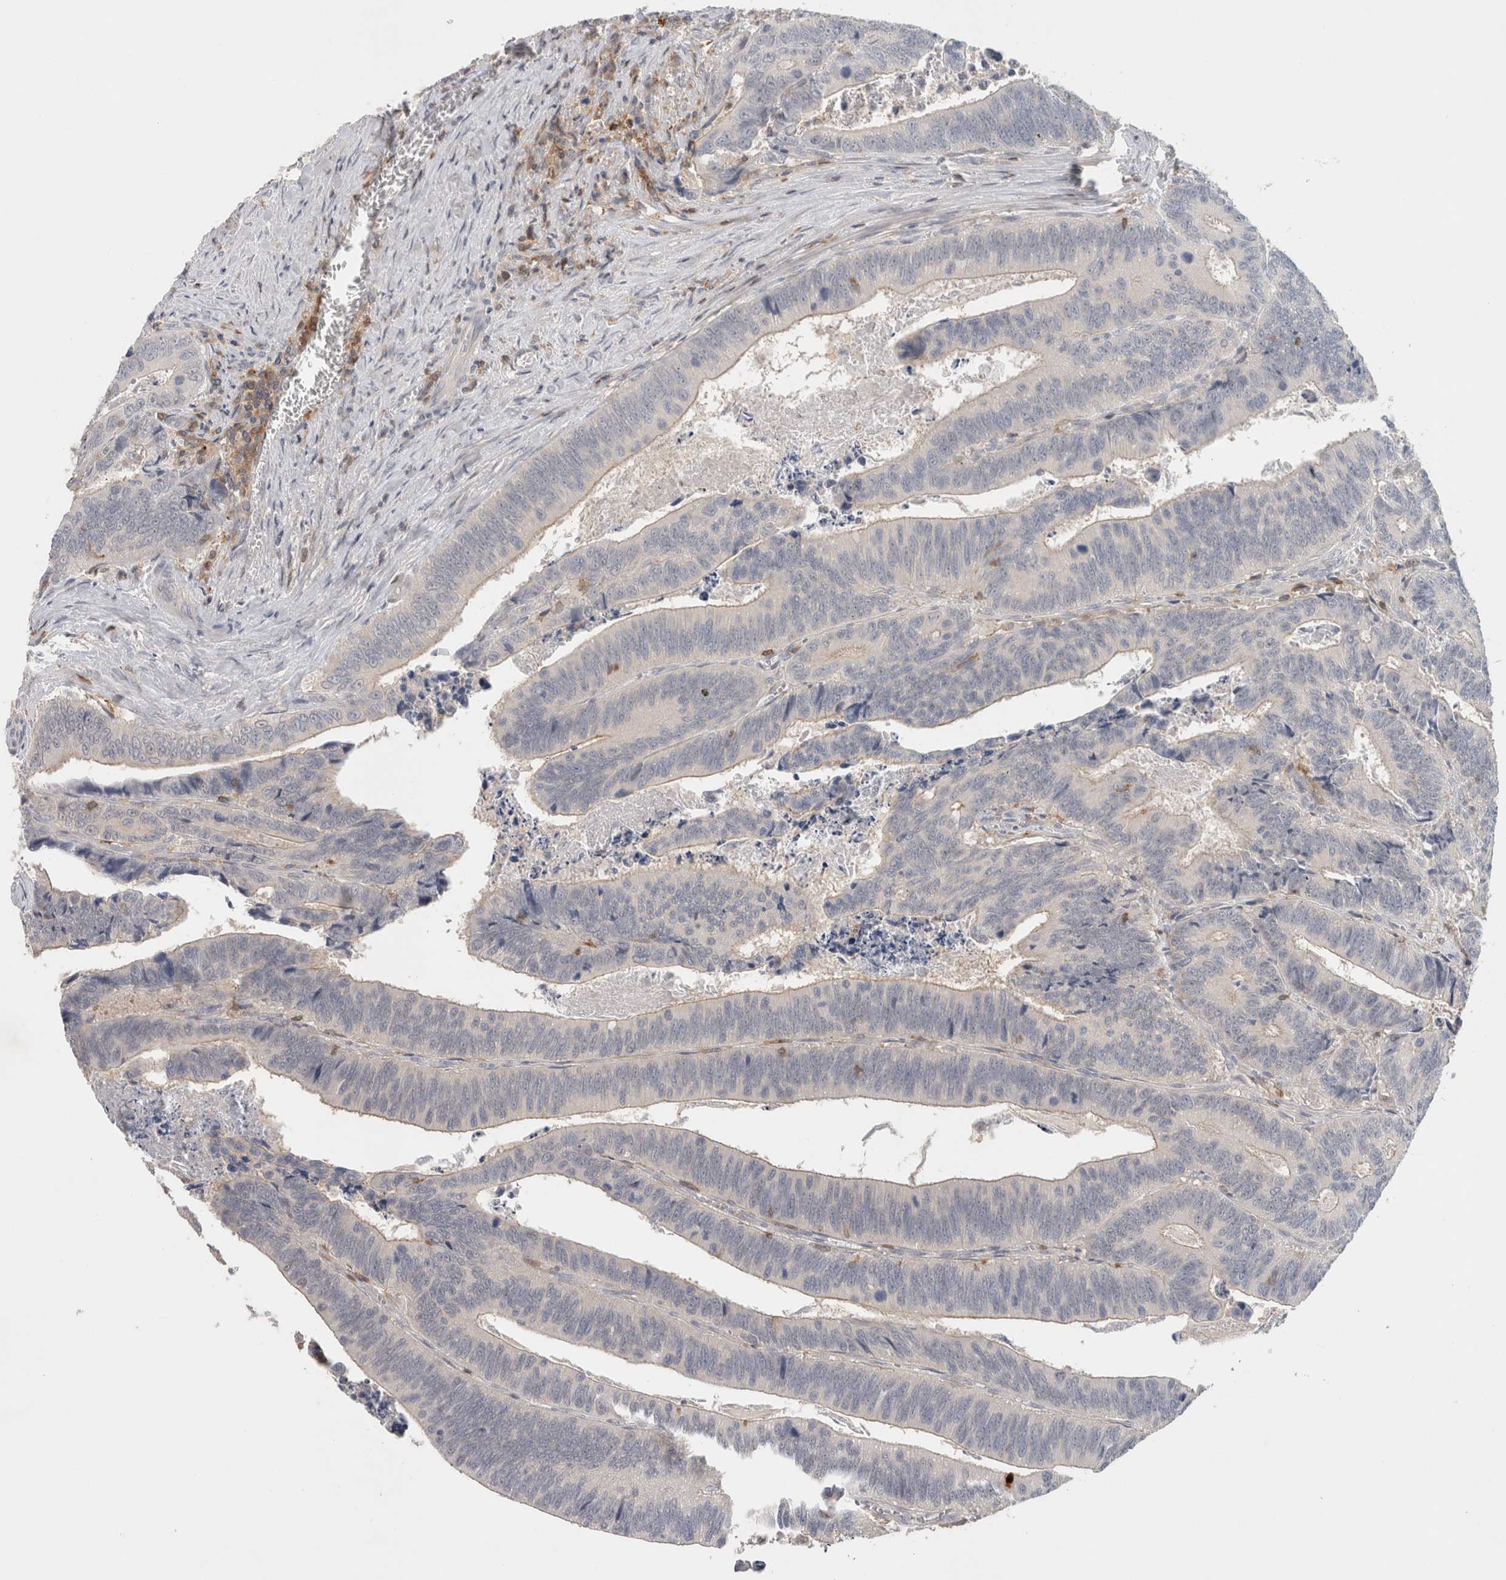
{"staining": {"intensity": "negative", "quantity": "none", "location": "none"}, "tissue": "colorectal cancer", "cell_type": "Tumor cells", "image_type": "cancer", "snomed": [{"axis": "morphology", "description": "Inflammation, NOS"}, {"axis": "morphology", "description": "Adenocarcinoma, NOS"}, {"axis": "topography", "description": "Colon"}], "caption": "DAB (3,3'-diaminobenzidine) immunohistochemical staining of human colorectal cancer (adenocarcinoma) displays no significant staining in tumor cells.", "gene": "GFRA2", "patient": {"sex": "male", "age": 72}}